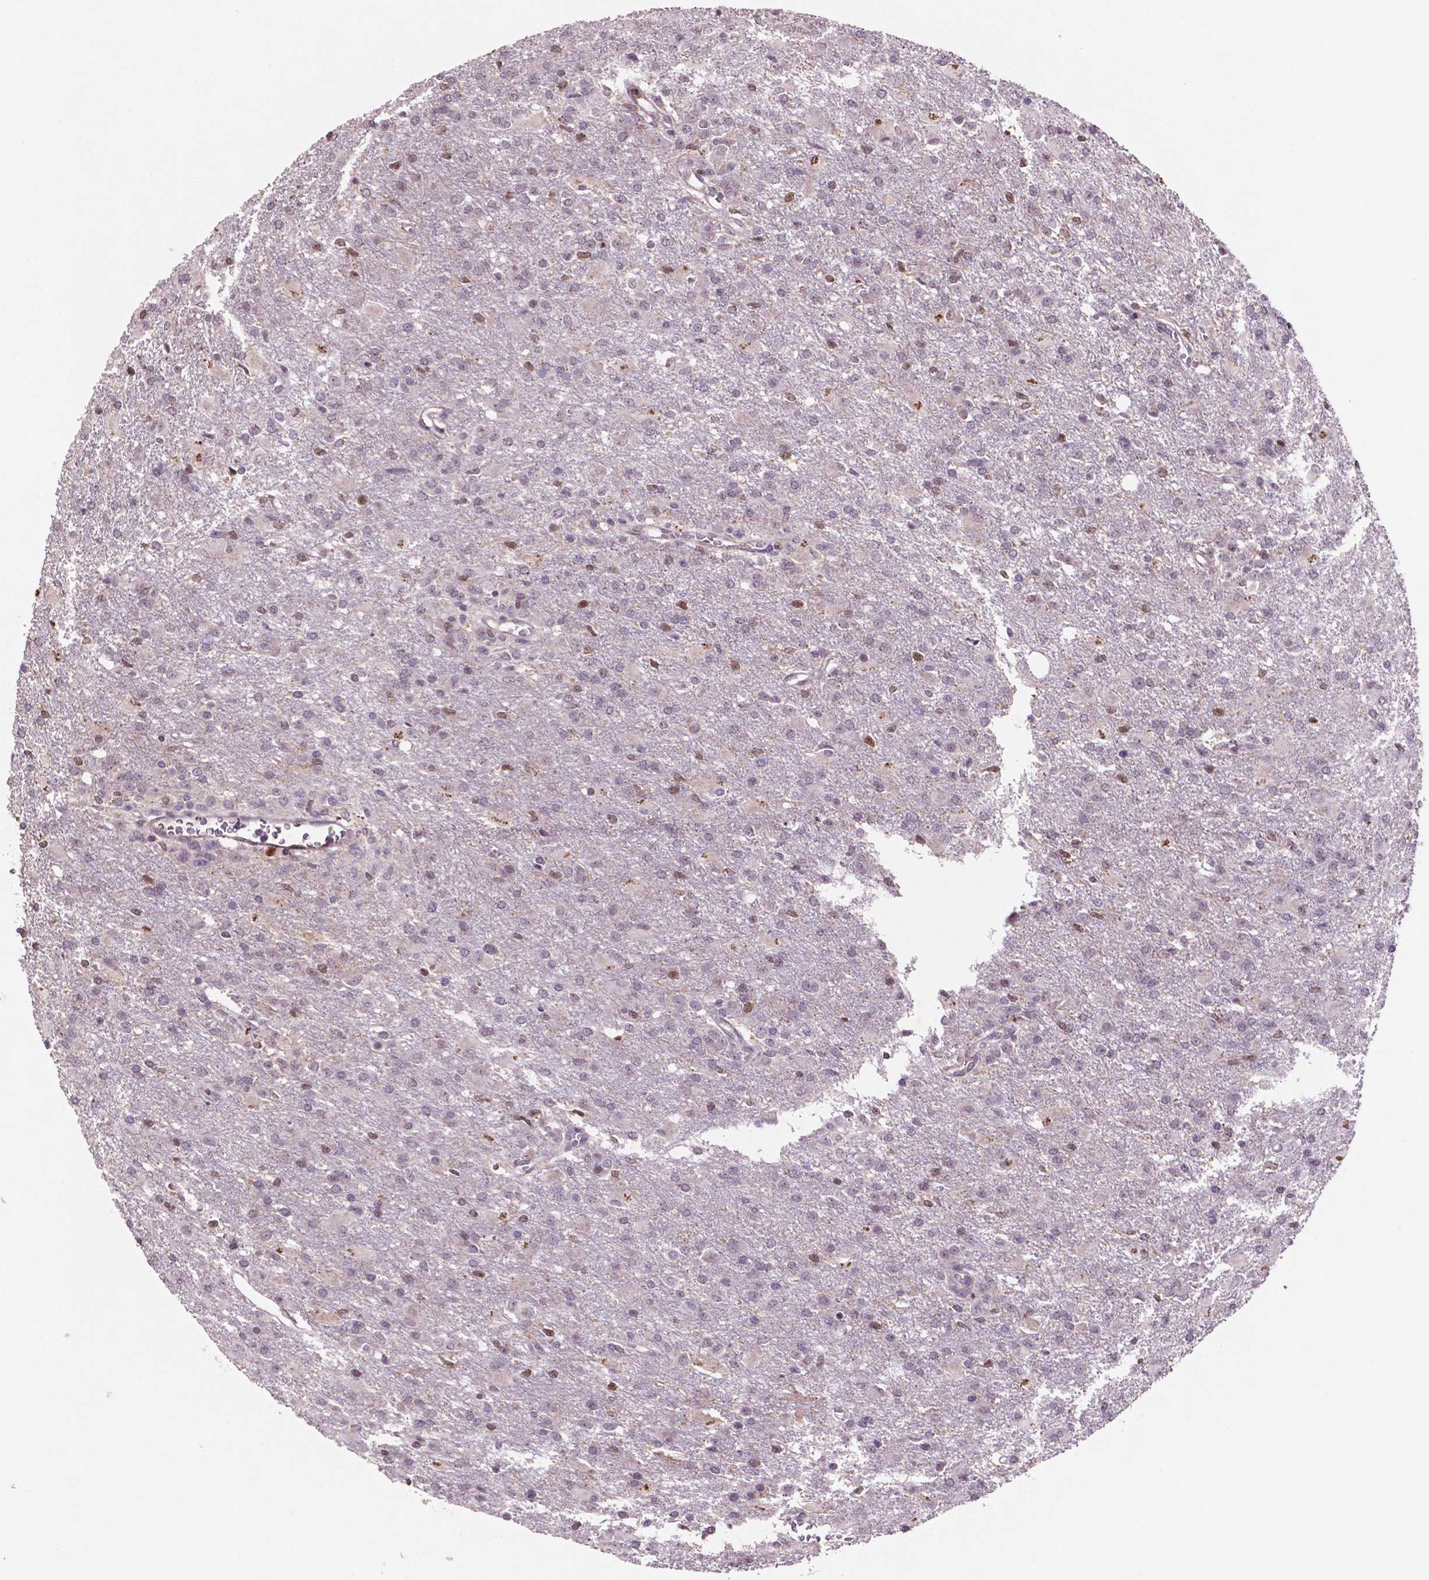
{"staining": {"intensity": "moderate", "quantity": "<25%", "location": "nuclear"}, "tissue": "glioma", "cell_type": "Tumor cells", "image_type": "cancer", "snomed": [{"axis": "morphology", "description": "Glioma, malignant, High grade"}, {"axis": "topography", "description": "Brain"}], "caption": "The immunohistochemical stain labels moderate nuclear positivity in tumor cells of glioma tissue.", "gene": "GLRX", "patient": {"sex": "male", "age": 68}}